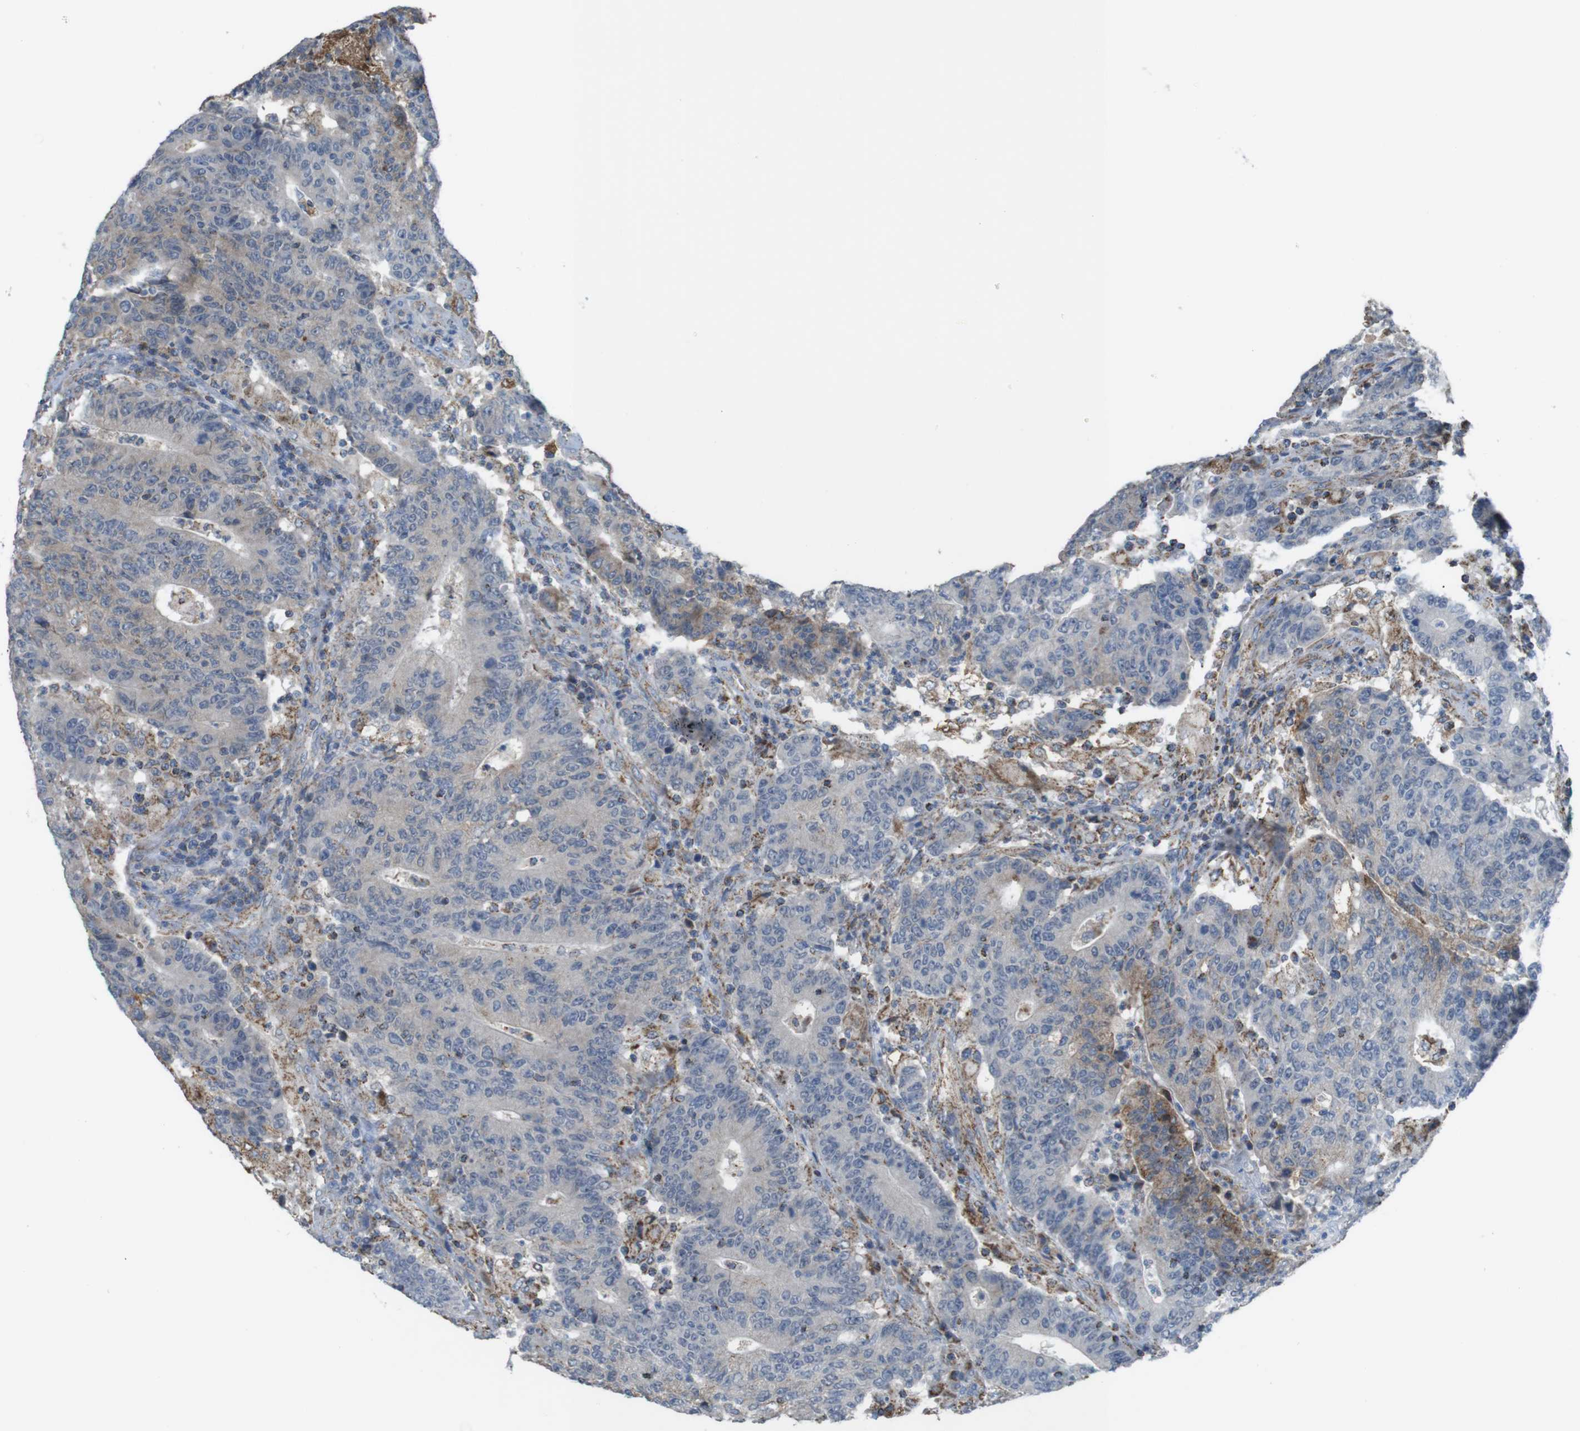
{"staining": {"intensity": "moderate", "quantity": "<25%", "location": "cytoplasmic/membranous"}, "tissue": "colorectal cancer", "cell_type": "Tumor cells", "image_type": "cancer", "snomed": [{"axis": "morphology", "description": "Normal tissue, NOS"}, {"axis": "morphology", "description": "Adenocarcinoma, NOS"}, {"axis": "topography", "description": "Colon"}], "caption": "The photomicrograph demonstrates a brown stain indicating the presence of a protein in the cytoplasmic/membranous of tumor cells in colorectal cancer.", "gene": "GRIK2", "patient": {"sex": "female", "age": 75}}